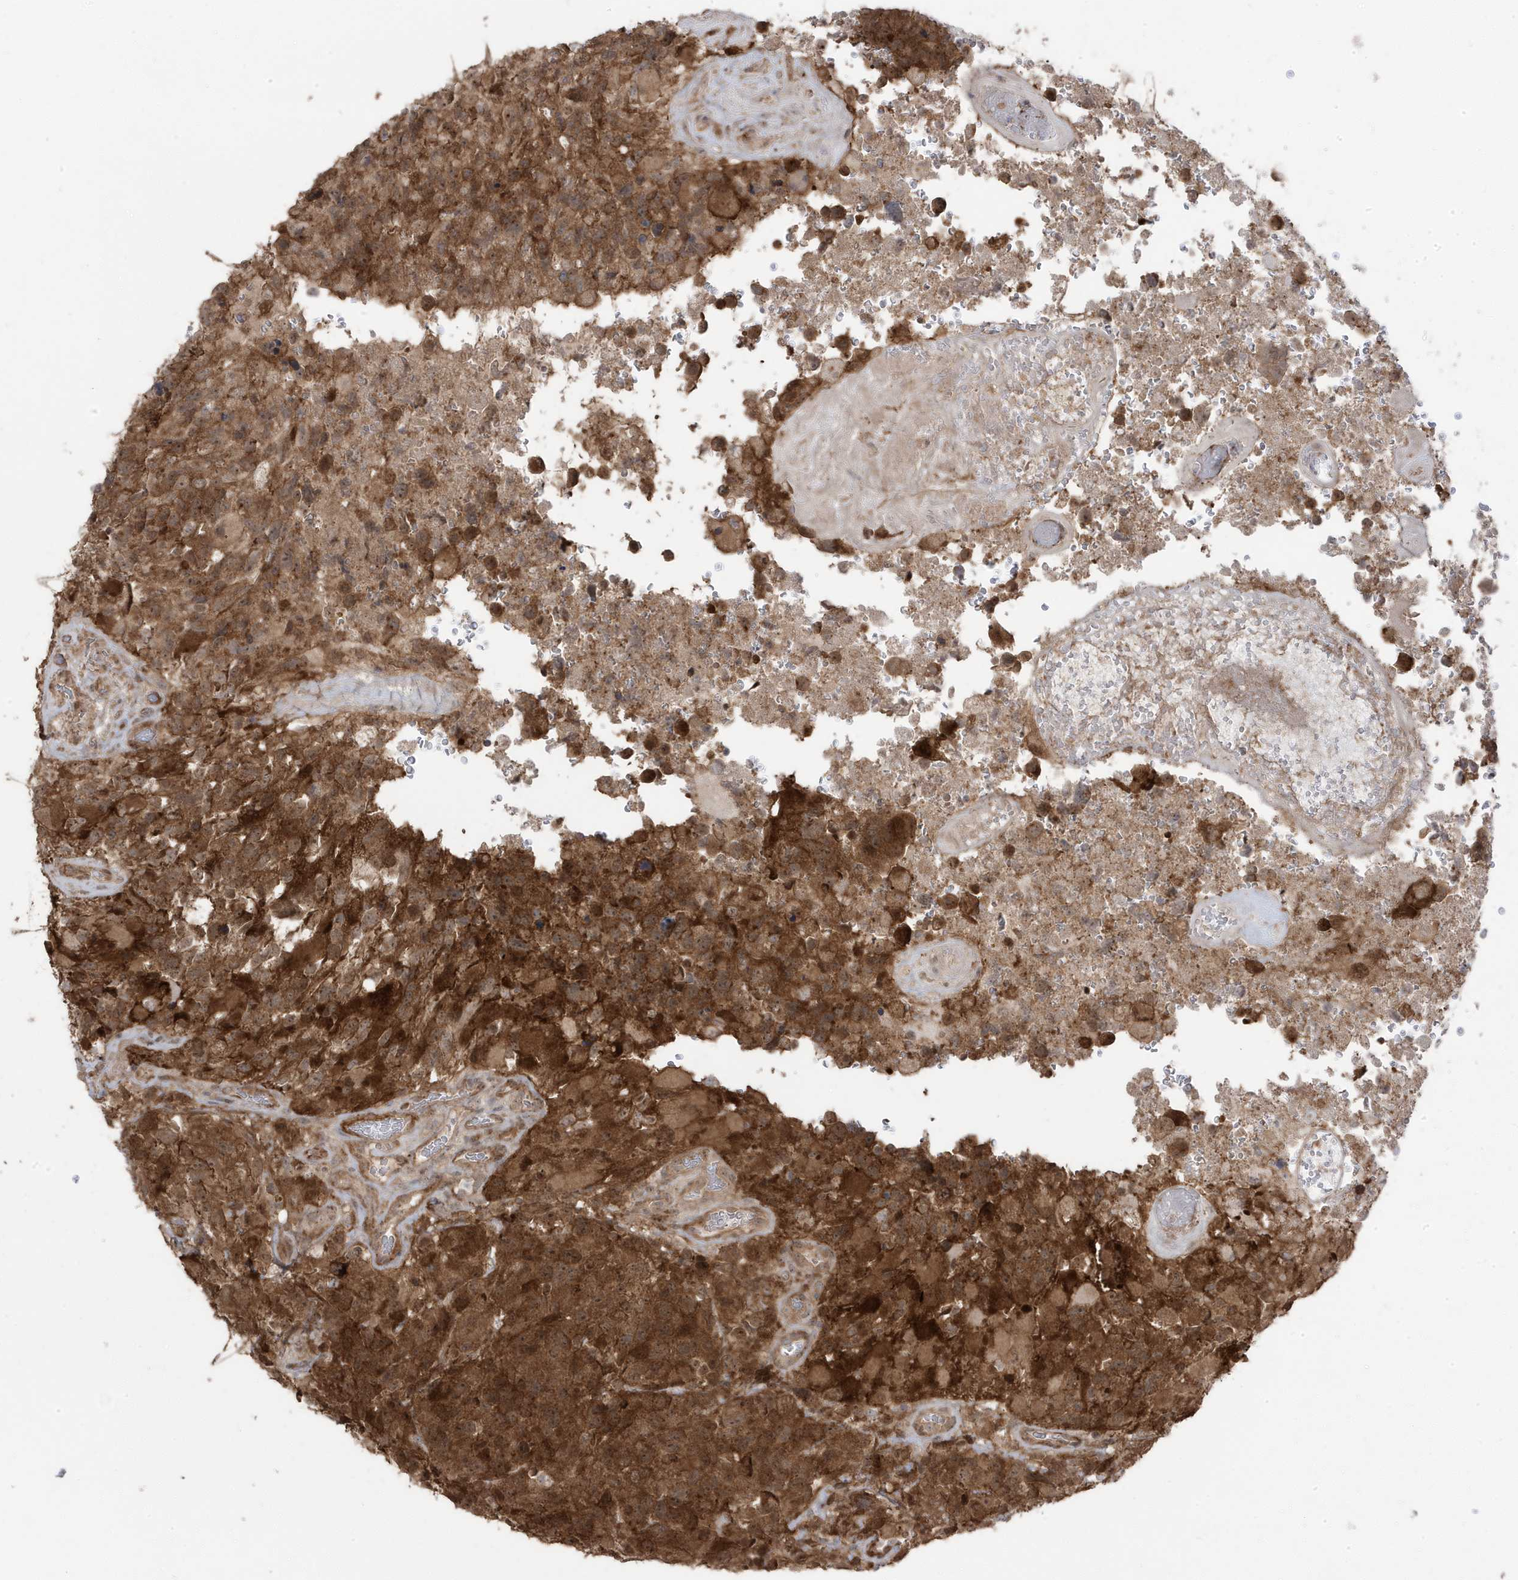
{"staining": {"intensity": "strong", "quantity": ">75%", "location": "cytoplasmic/membranous"}, "tissue": "glioma", "cell_type": "Tumor cells", "image_type": "cancer", "snomed": [{"axis": "morphology", "description": "Glioma, malignant, High grade"}, {"axis": "topography", "description": "Brain"}], "caption": "A high amount of strong cytoplasmic/membranous staining is present in approximately >75% of tumor cells in malignant glioma (high-grade) tissue.", "gene": "CETN3", "patient": {"sex": "male", "age": 69}}